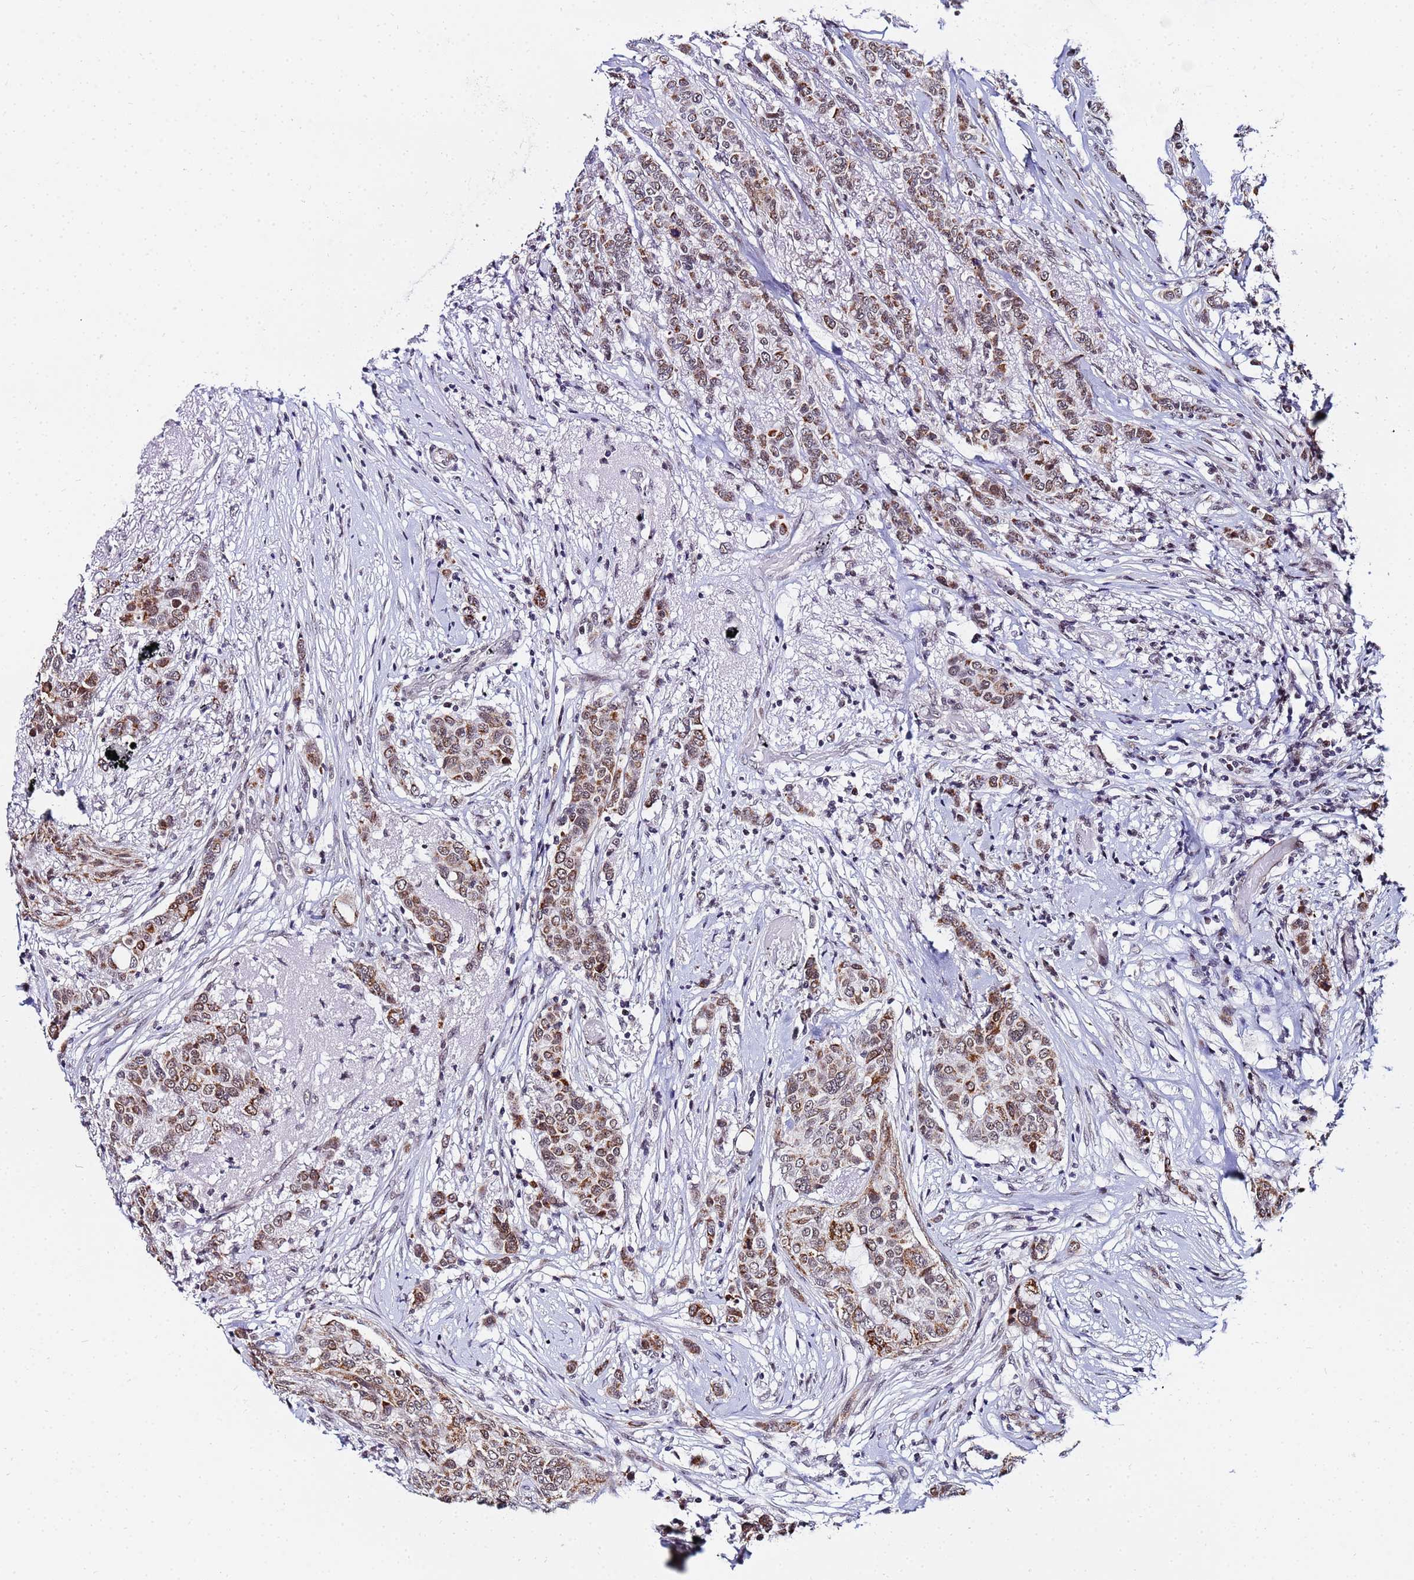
{"staining": {"intensity": "moderate", "quantity": ">75%", "location": "cytoplasmic/membranous"}, "tissue": "breast cancer", "cell_type": "Tumor cells", "image_type": "cancer", "snomed": [{"axis": "morphology", "description": "Lobular carcinoma"}, {"axis": "topography", "description": "Breast"}], "caption": "IHC (DAB (3,3'-diaminobenzidine)) staining of breast lobular carcinoma shows moderate cytoplasmic/membranous protein expression in approximately >75% of tumor cells. (brown staining indicates protein expression, while blue staining denotes nuclei).", "gene": "CKMT1A", "patient": {"sex": "female", "age": 51}}